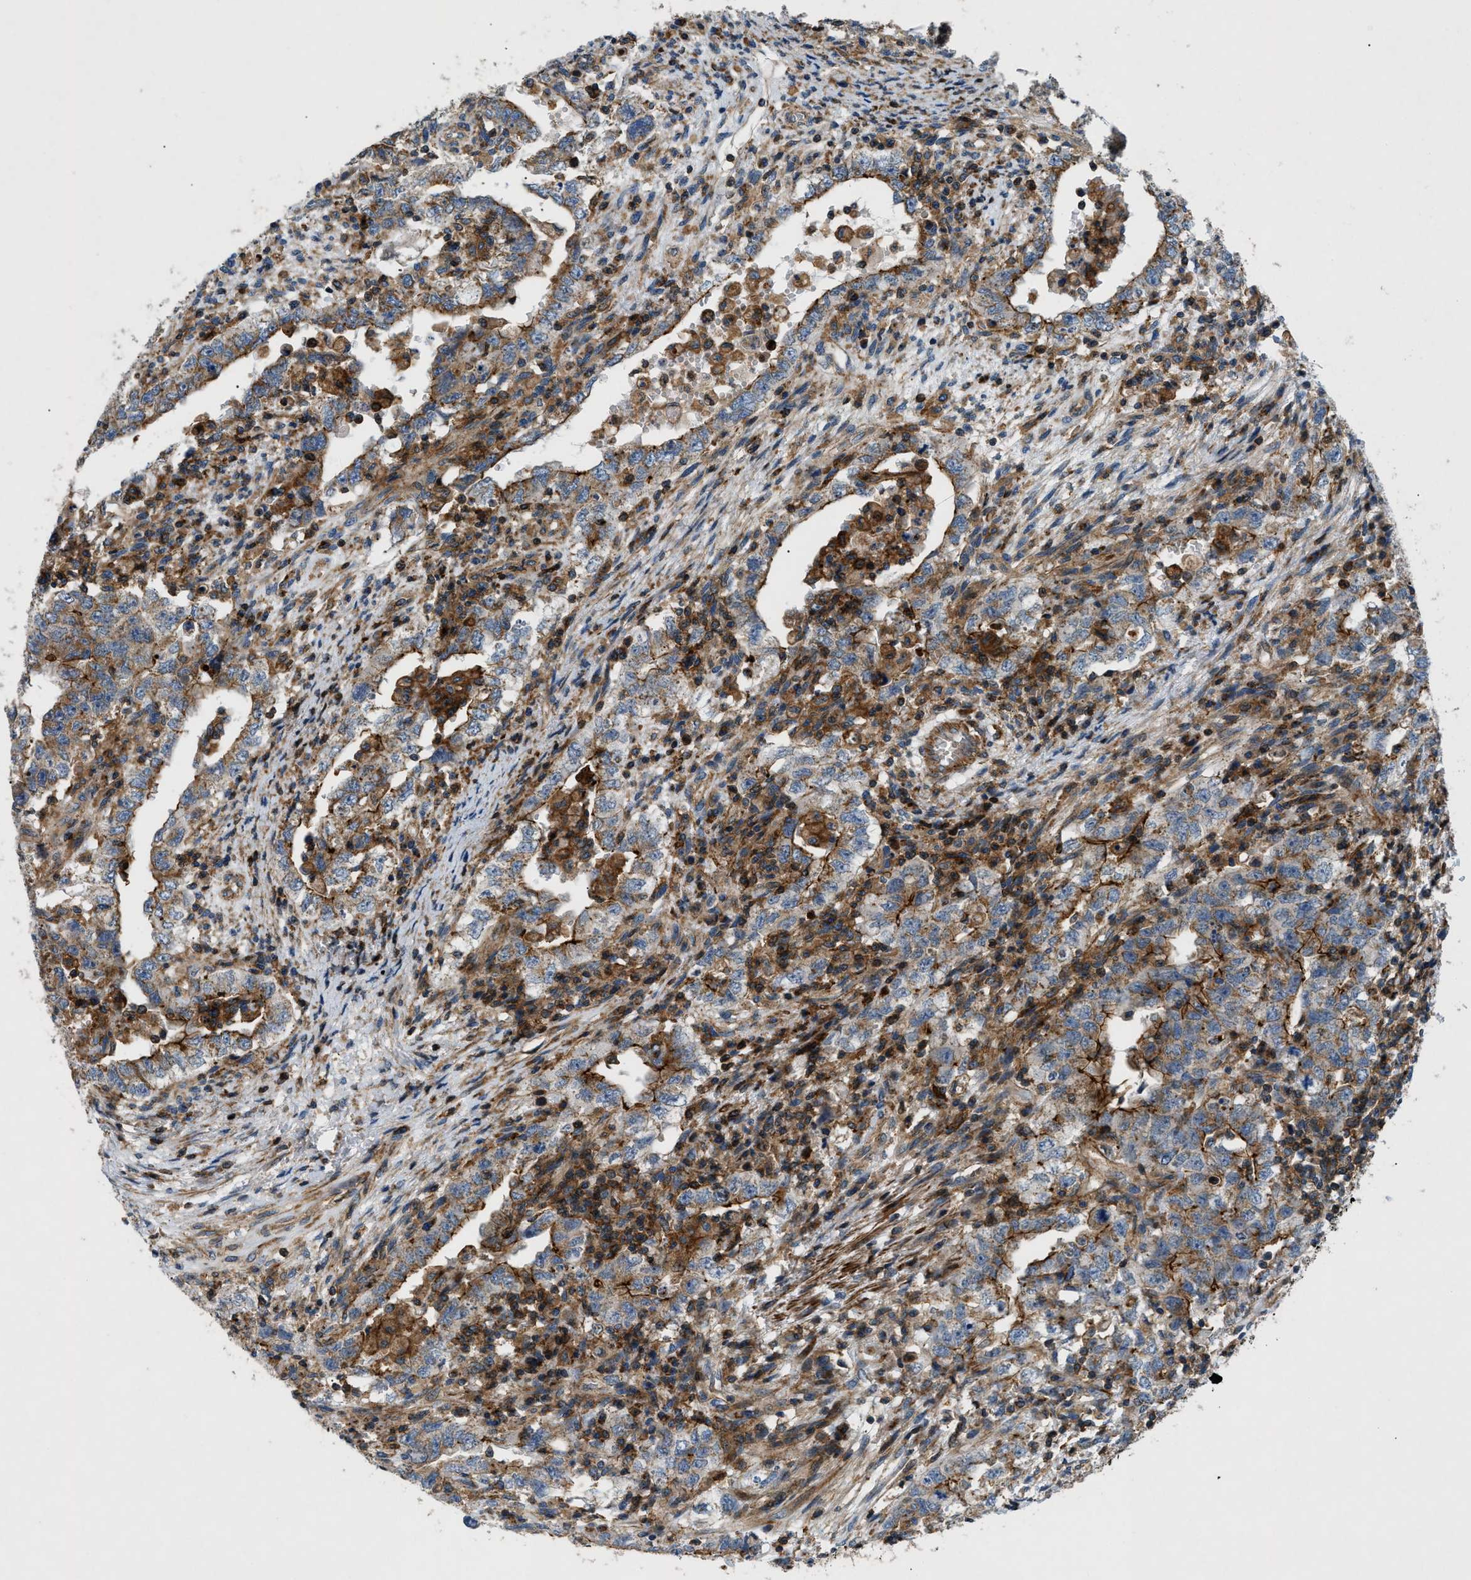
{"staining": {"intensity": "moderate", "quantity": "25%-75%", "location": "cytoplasmic/membranous"}, "tissue": "testis cancer", "cell_type": "Tumor cells", "image_type": "cancer", "snomed": [{"axis": "morphology", "description": "Carcinoma, Embryonal, NOS"}, {"axis": "topography", "description": "Testis"}], "caption": "Human testis cancer stained for a protein (brown) shows moderate cytoplasmic/membranous positive positivity in approximately 25%-75% of tumor cells.", "gene": "DHODH", "patient": {"sex": "male", "age": 26}}